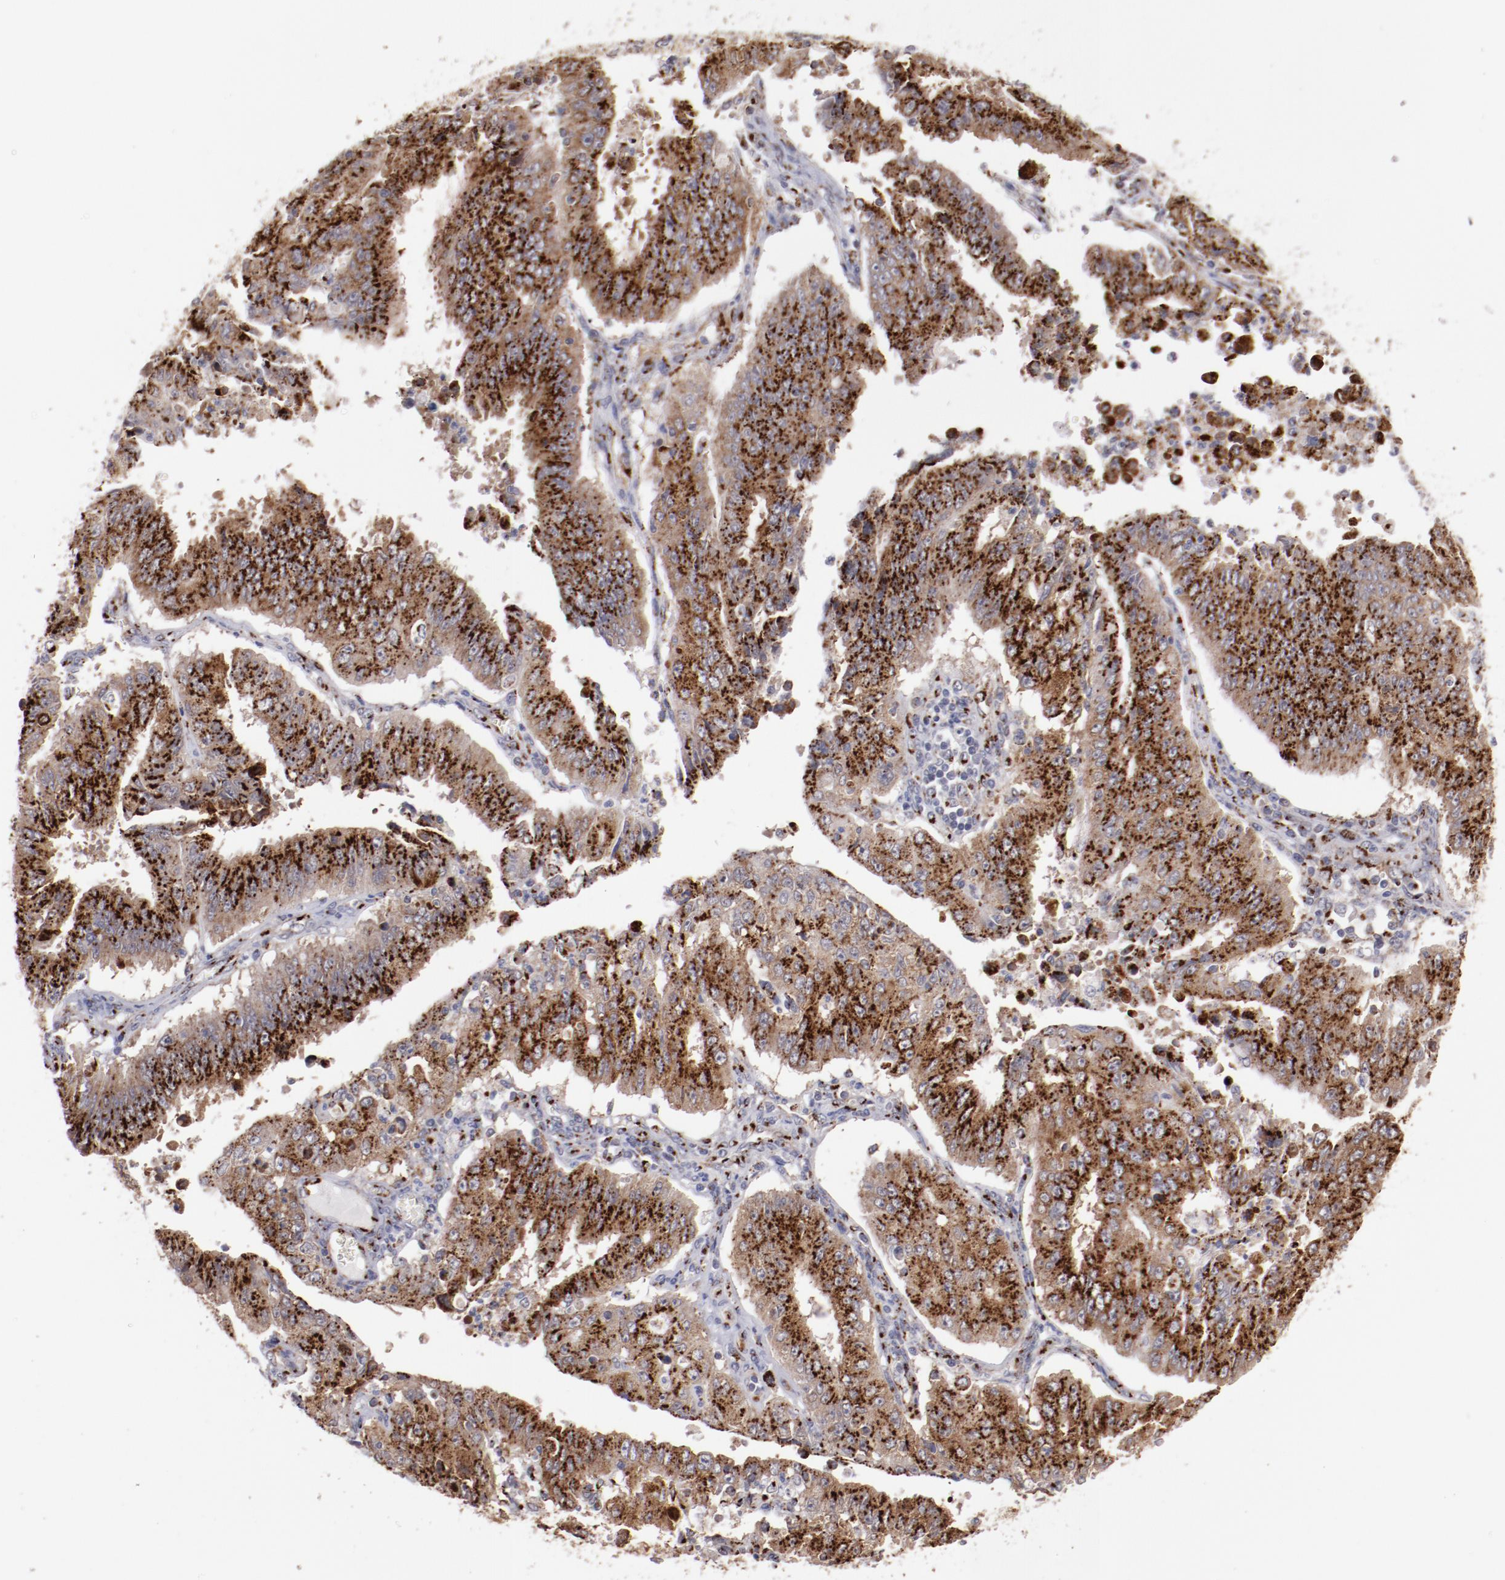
{"staining": {"intensity": "strong", "quantity": ">75%", "location": "nuclear"}, "tissue": "endometrial cancer", "cell_type": "Tumor cells", "image_type": "cancer", "snomed": [{"axis": "morphology", "description": "Adenocarcinoma, NOS"}, {"axis": "topography", "description": "Endometrium"}], "caption": "Brown immunohistochemical staining in endometrial cancer reveals strong nuclear expression in about >75% of tumor cells. (brown staining indicates protein expression, while blue staining denotes nuclei).", "gene": "GOLIM4", "patient": {"sex": "female", "age": 42}}